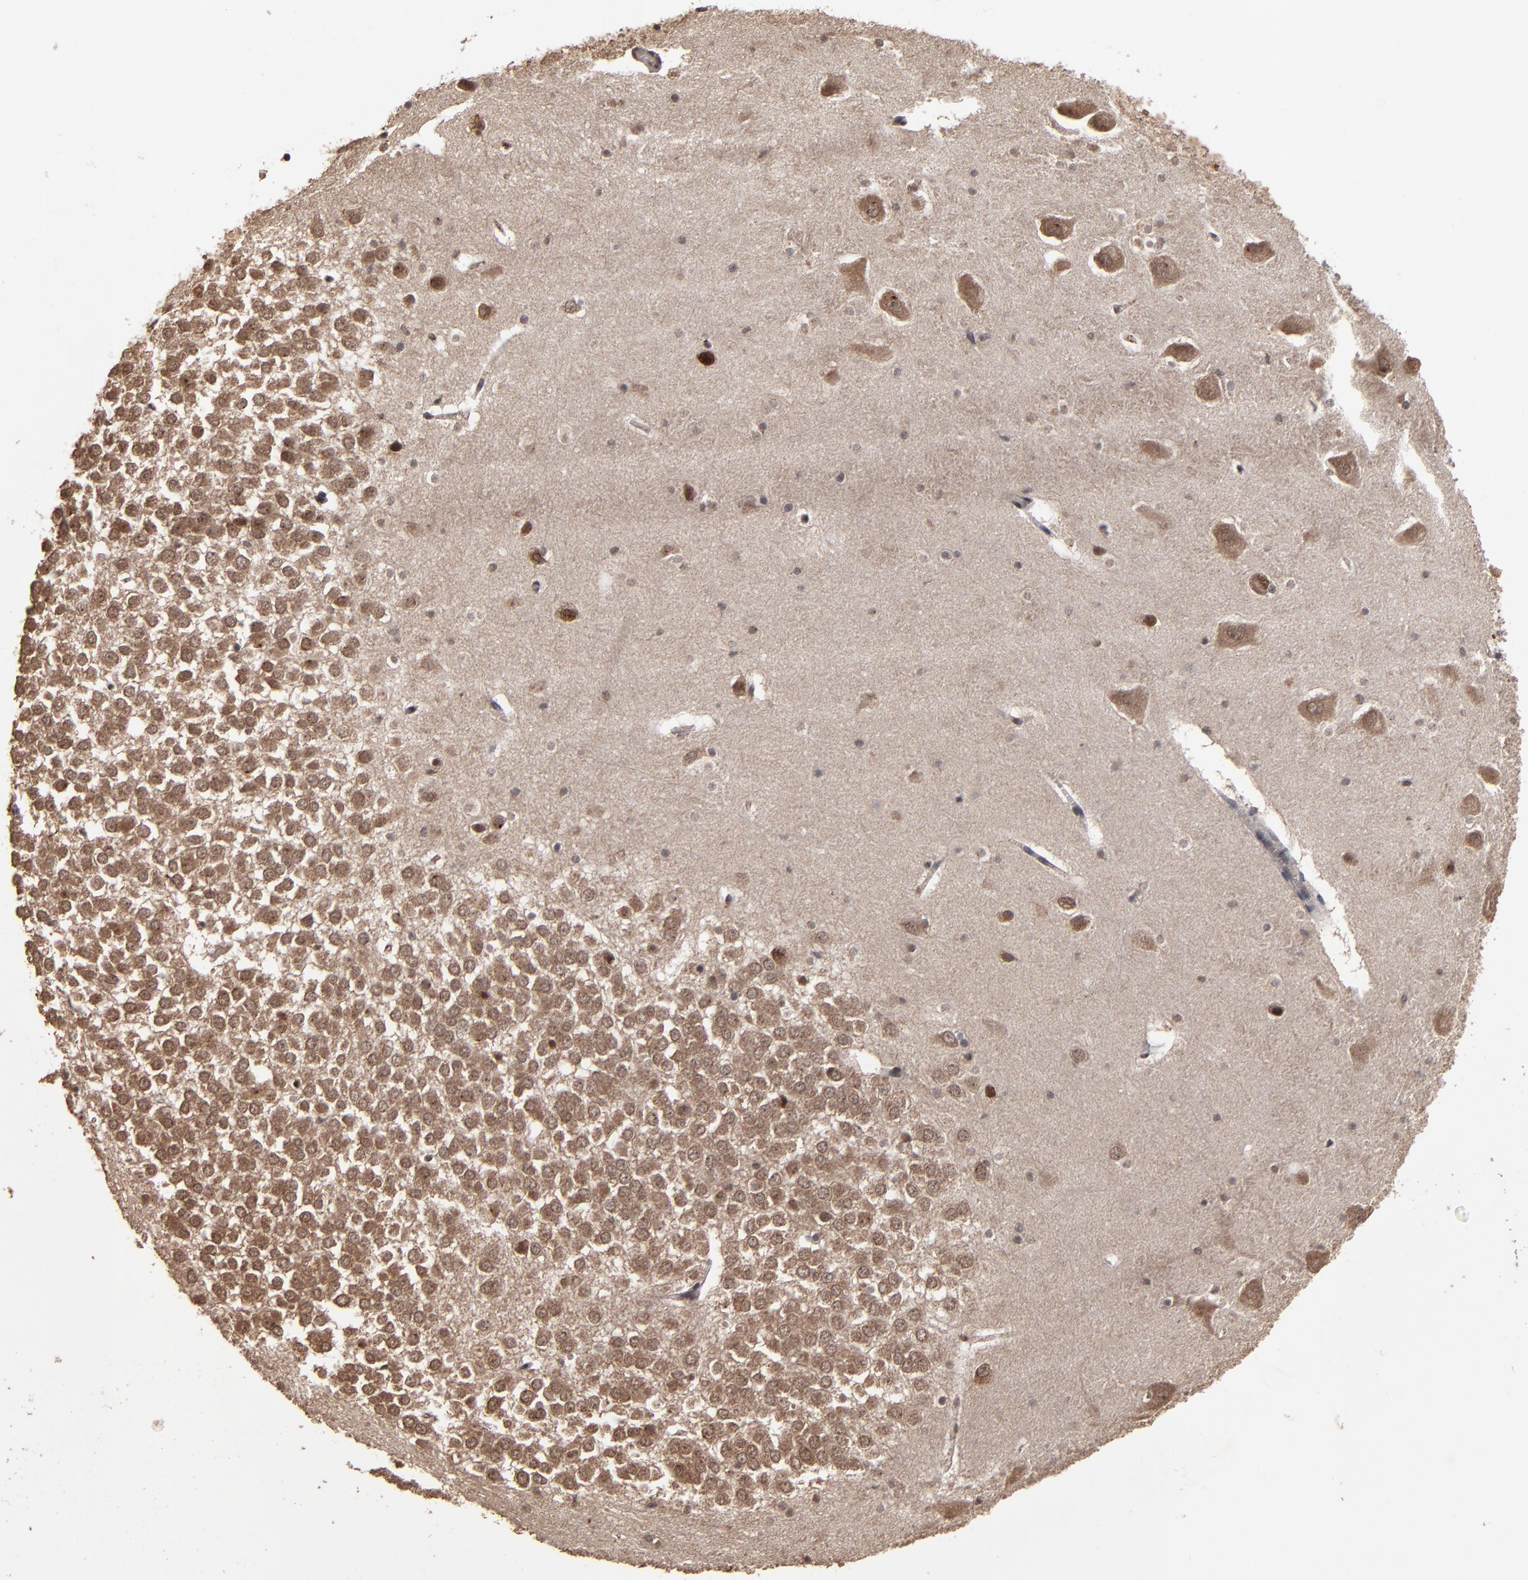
{"staining": {"intensity": "weak", "quantity": "25%-75%", "location": "cytoplasmic/membranous"}, "tissue": "hippocampus", "cell_type": "Glial cells", "image_type": "normal", "snomed": [{"axis": "morphology", "description": "Normal tissue, NOS"}, {"axis": "topography", "description": "Hippocampus"}], "caption": "Protein staining by IHC shows weak cytoplasmic/membranous staining in approximately 25%-75% of glial cells in benign hippocampus. The protein is stained brown, and the nuclei are stained in blue (DAB (3,3'-diaminobenzidine) IHC with brightfield microscopy, high magnification).", "gene": "NXF2B", "patient": {"sex": "male", "age": 45}}